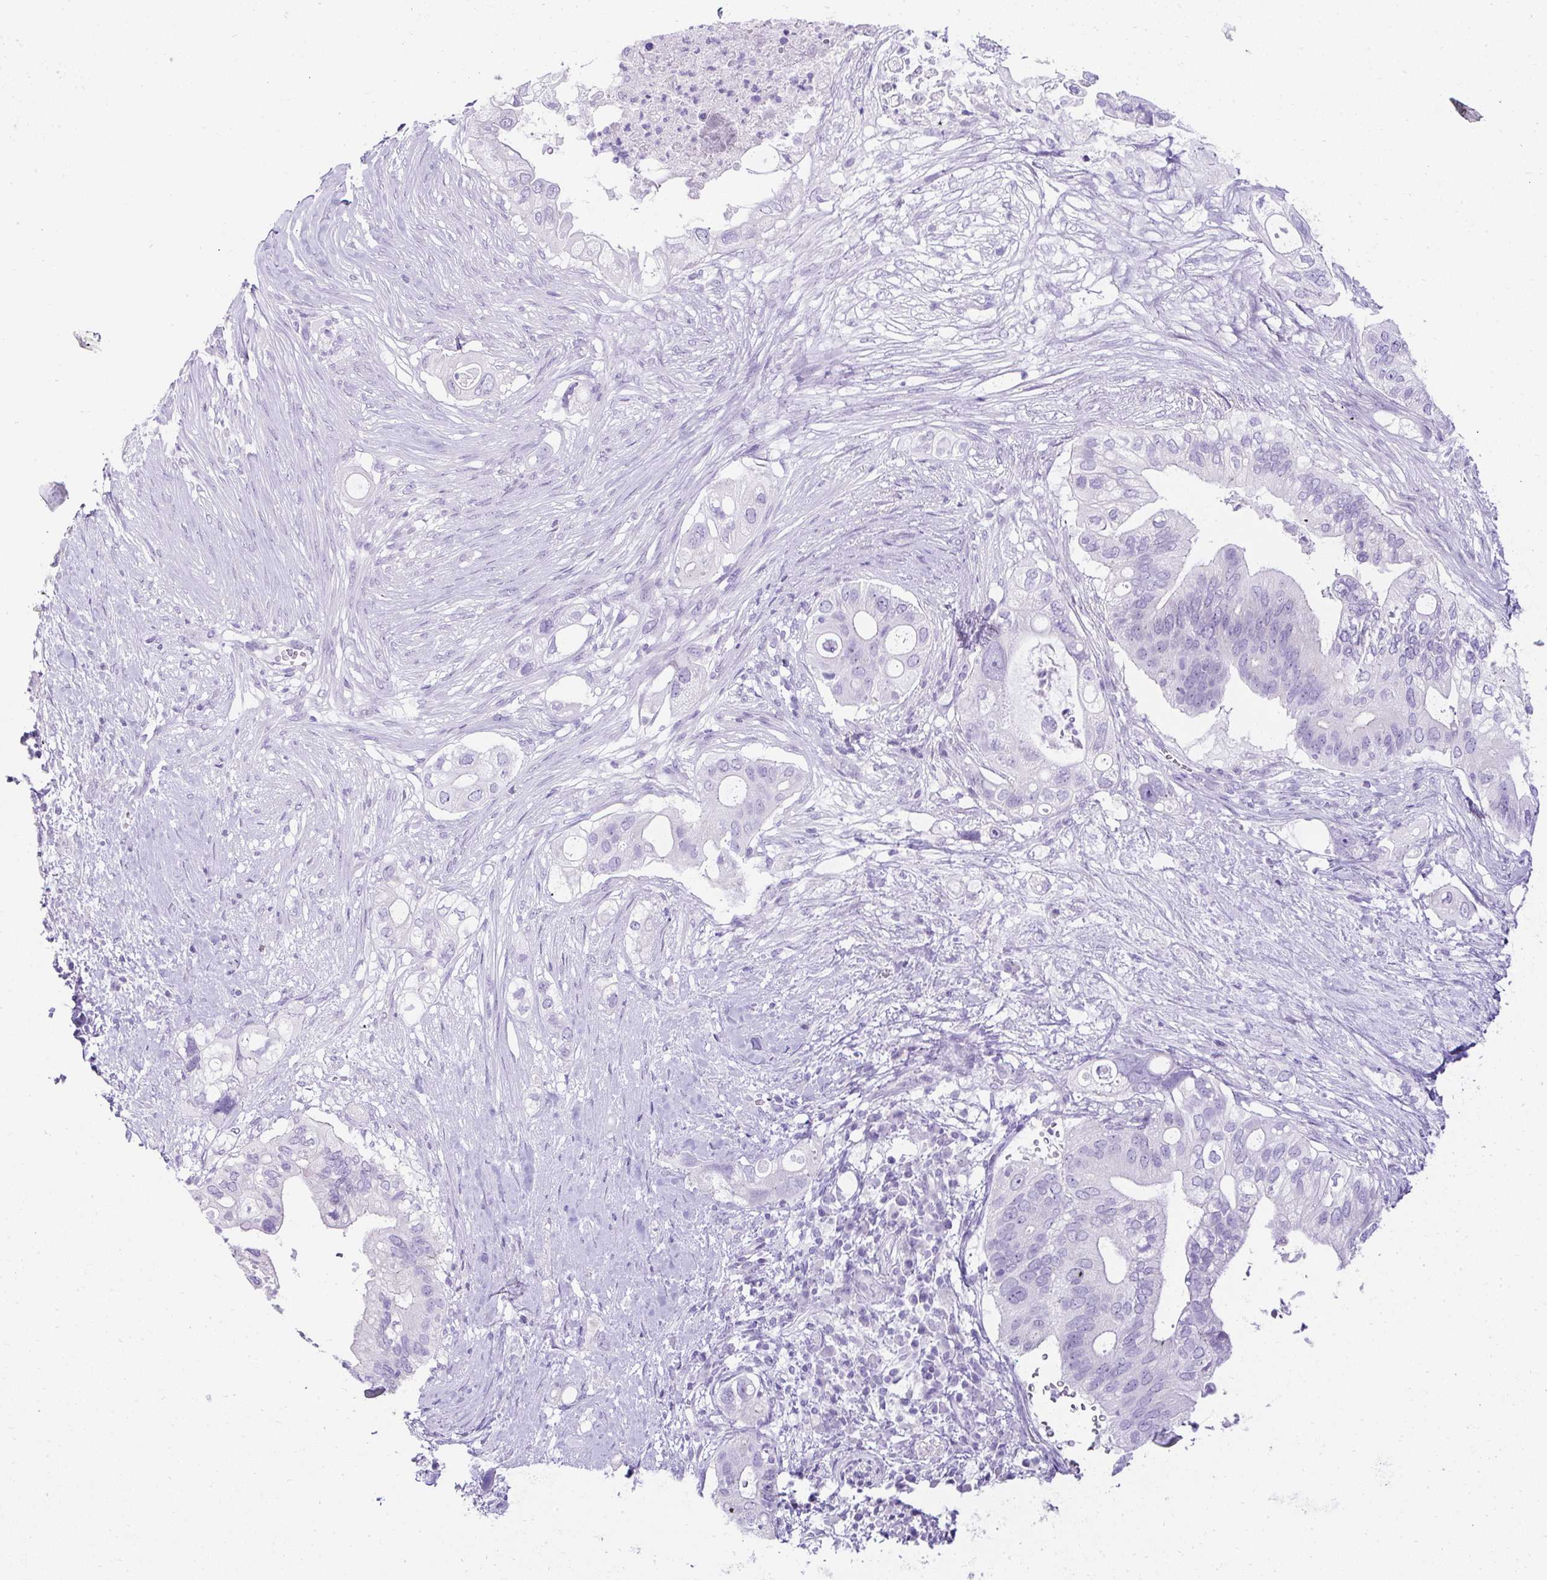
{"staining": {"intensity": "negative", "quantity": "none", "location": "none"}, "tissue": "pancreatic cancer", "cell_type": "Tumor cells", "image_type": "cancer", "snomed": [{"axis": "morphology", "description": "Adenocarcinoma, NOS"}, {"axis": "topography", "description": "Pancreas"}], "caption": "IHC micrograph of neoplastic tissue: pancreatic adenocarcinoma stained with DAB shows no significant protein expression in tumor cells.", "gene": "RNF183", "patient": {"sex": "female", "age": 72}}